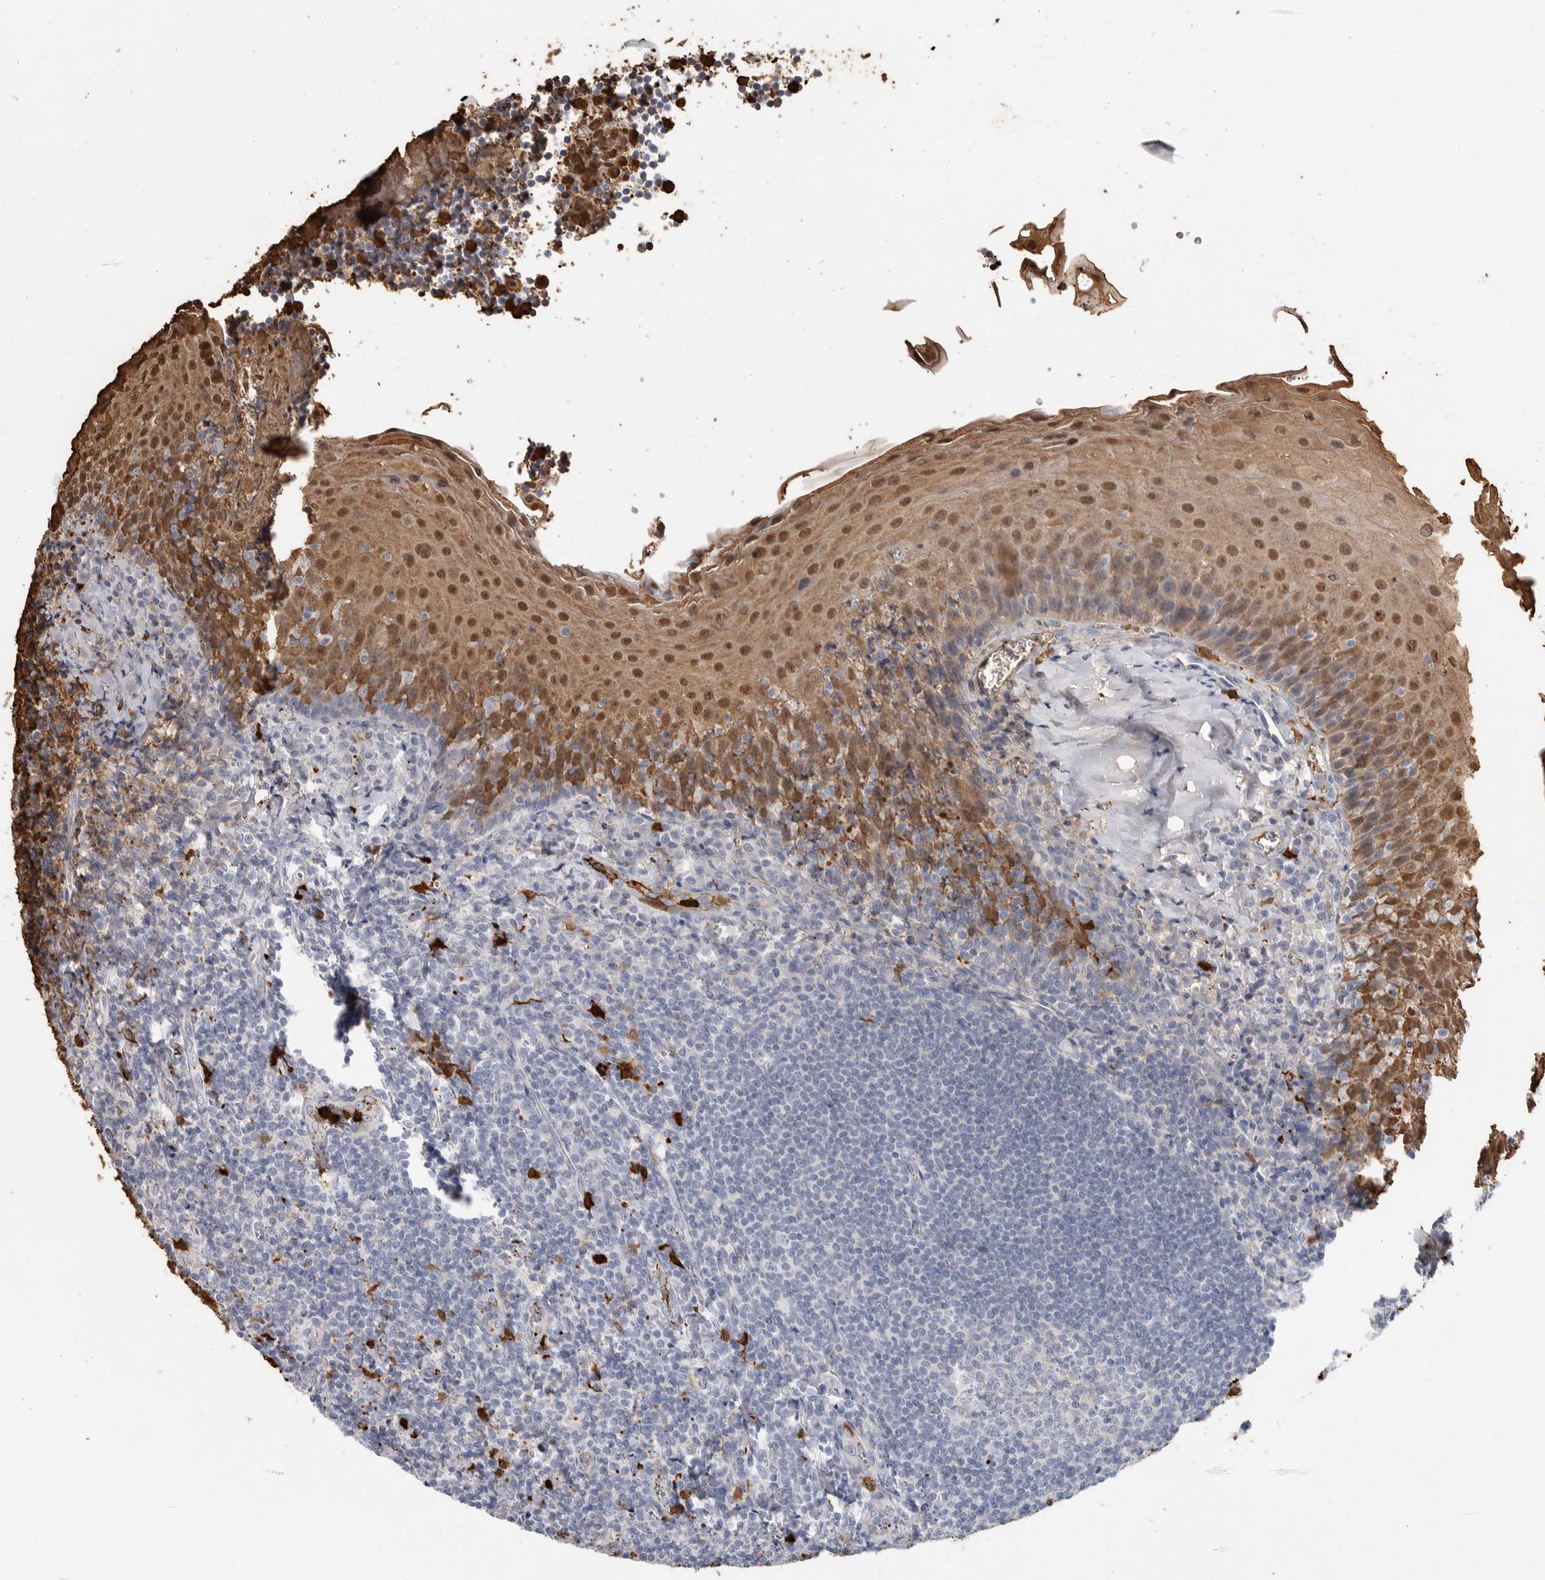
{"staining": {"intensity": "negative", "quantity": "none", "location": "none"}, "tissue": "tonsil", "cell_type": "Germinal center cells", "image_type": "normal", "snomed": [{"axis": "morphology", "description": "Normal tissue, NOS"}, {"axis": "topography", "description": "Tonsil"}], "caption": "Immunohistochemistry histopathology image of benign human tonsil stained for a protein (brown), which exhibits no staining in germinal center cells. (Stains: DAB (3,3'-diaminobenzidine) immunohistochemistry with hematoxylin counter stain, Microscopy: brightfield microscopy at high magnification).", "gene": "CYB561D1", "patient": {"sex": "male", "age": 27}}